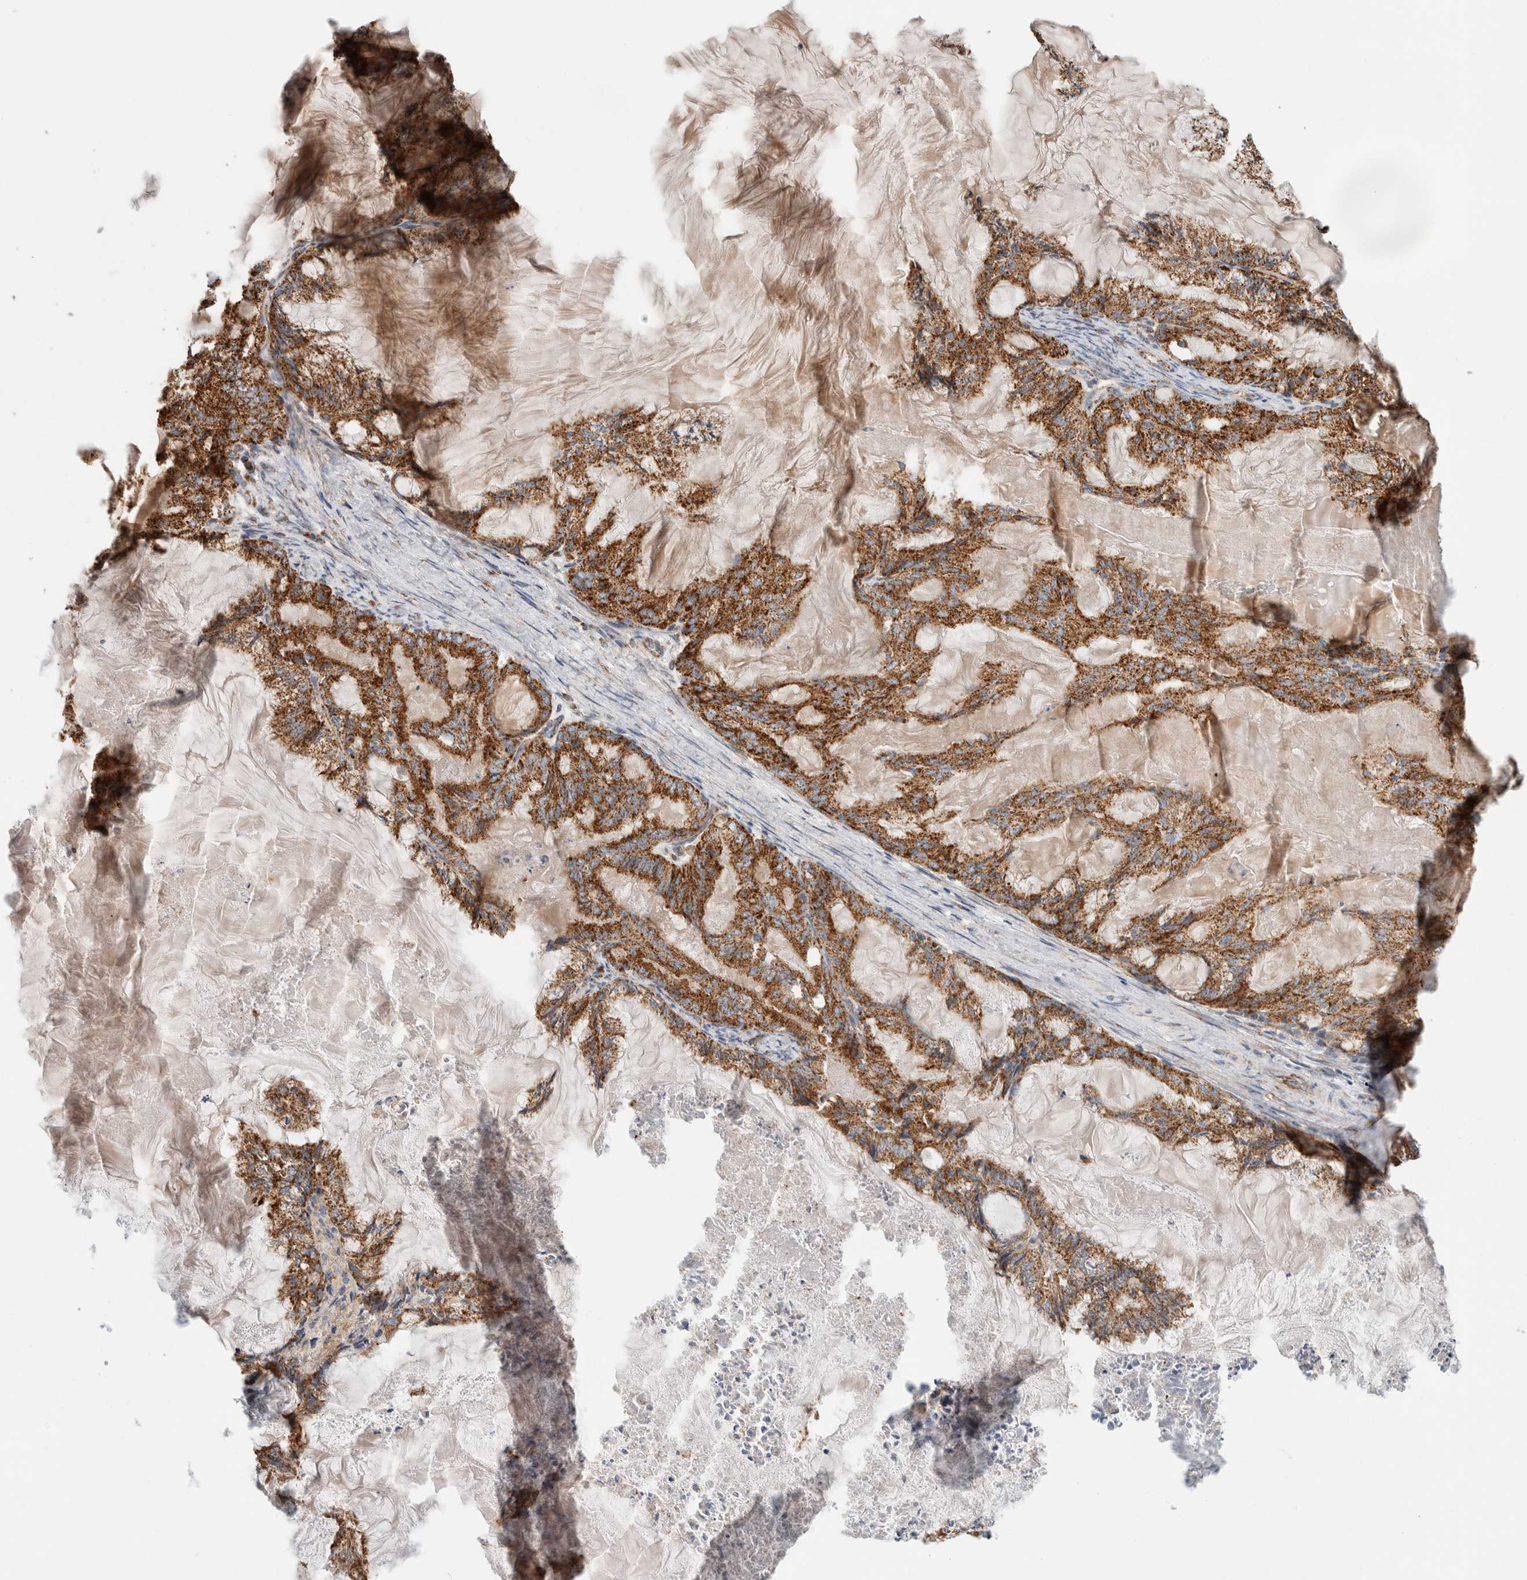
{"staining": {"intensity": "moderate", "quantity": ">75%", "location": "cytoplasmic/membranous"}, "tissue": "endometrial cancer", "cell_type": "Tumor cells", "image_type": "cancer", "snomed": [{"axis": "morphology", "description": "Adenocarcinoma, NOS"}, {"axis": "topography", "description": "Endometrium"}], "caption": "The immunohistochemical stain shows moderate cytoplasmic/membranous expression in tumor cells of endometrial adenocarcinoma tissue.", "gene": "IARS2", "patient": {"sex": "female", "age": 86}}